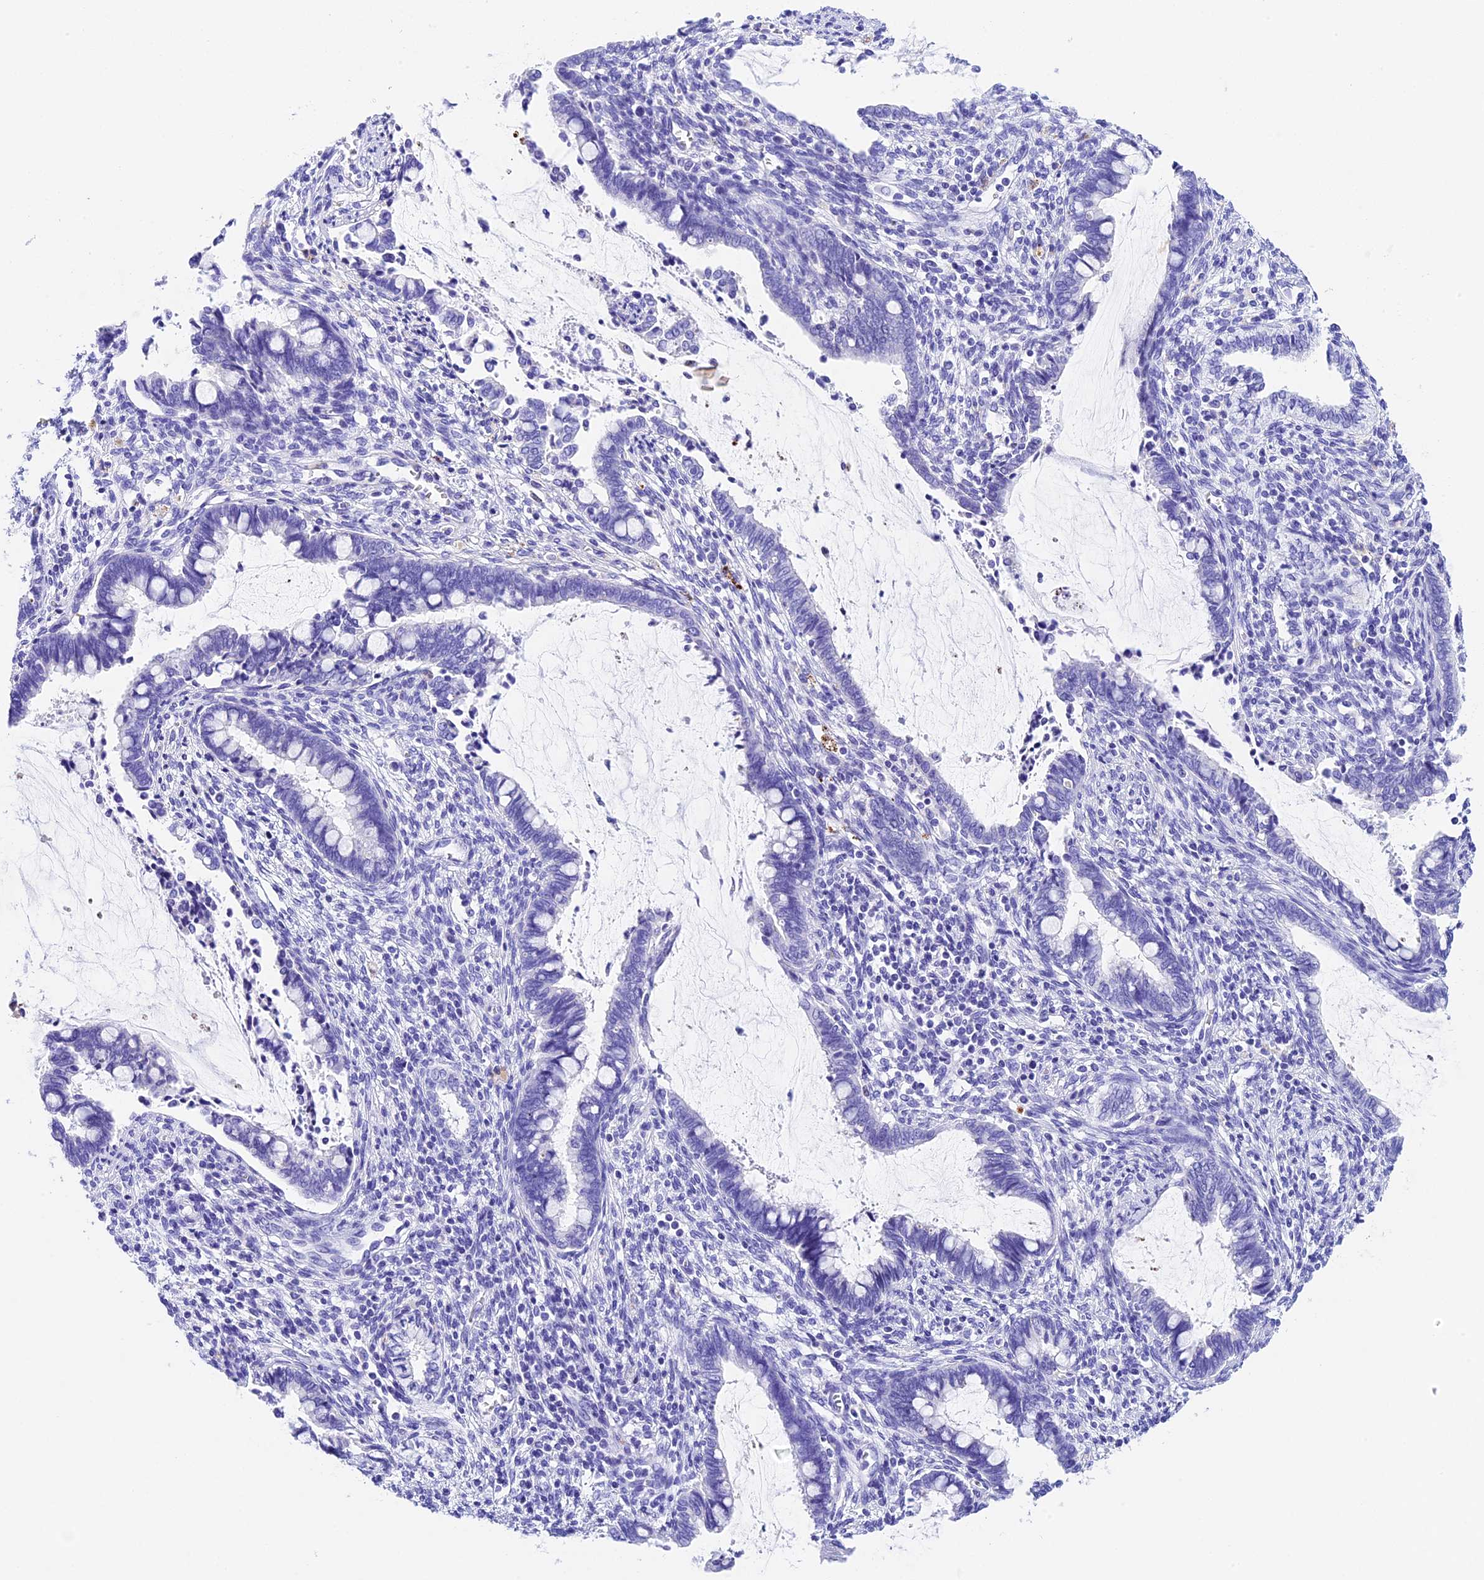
{"staining": {"intensity": "negative", "quantity": "none", "location": "none"}, "tissue": "cervical cancer", "cell_type": "Tumor cells", "image_type": "cancer", "snomed": [{"axis": "morphology", "description": "Adenocarcinoma, NOS"}, {"axis": "topography", "description": "Cervix"}], "caption": "This is an IHC image of human cervical cancer (adenocarcinoma). There is no expression in tumor cells.", "gene": "PSG11", "patient": {"sex": "female", "age": 44}}